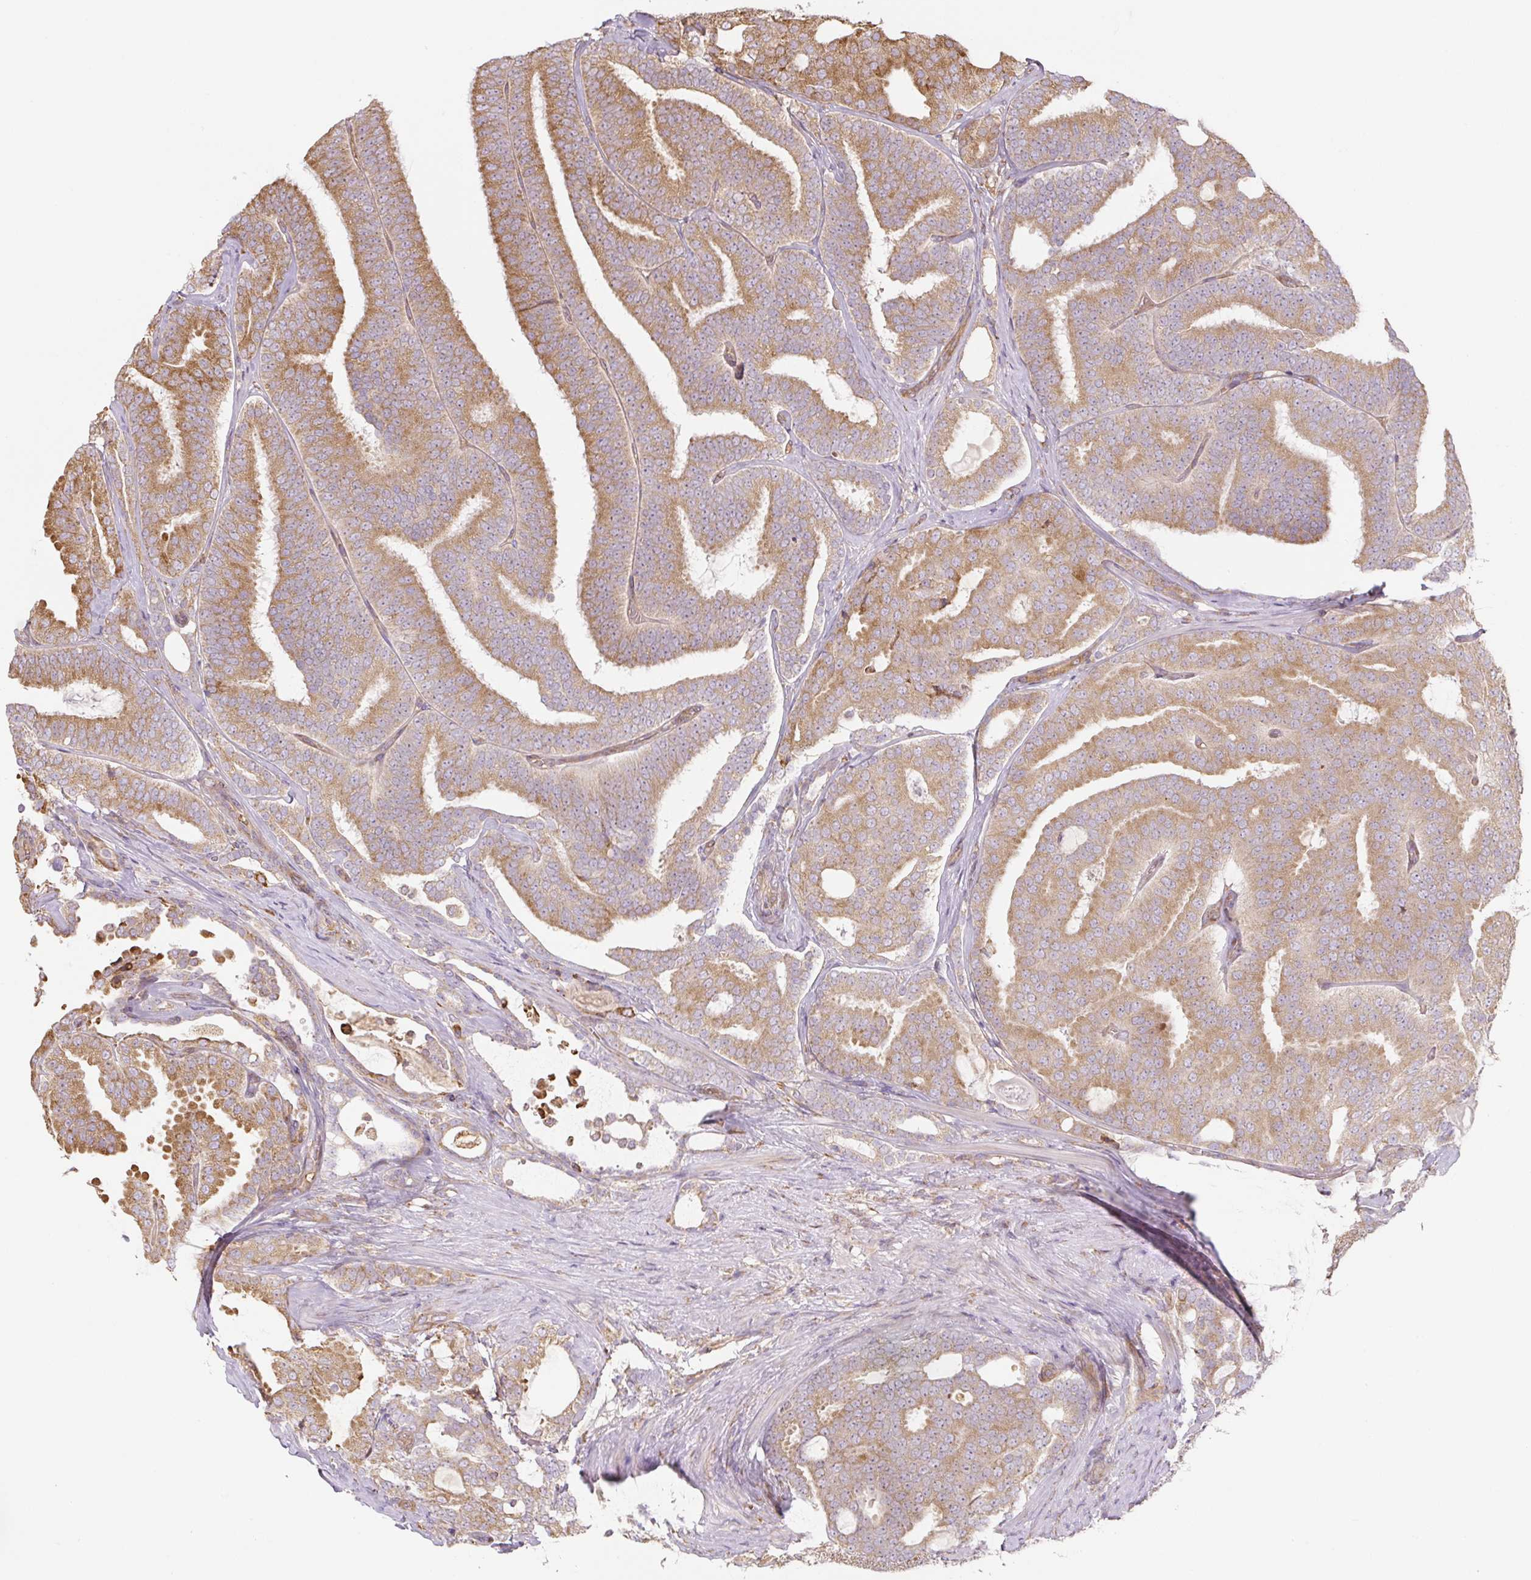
{"staining": {"intensity": "moderate", "quantity": ">75%", "location": "cytoplasmic/membranous"}, "tissue": "prostate cancer", "cell_type": "Tumor cells", "image_type": "cancer", "snomed": [{"axis": "morphology", "description": "Adenocarcinoma, High grade"}, {"axis": "topography", "description": "Prostate"}], "caption": "A histopathology image of human high-grade adenocarcinoma (prostate) stained for a protein shows moderate cytoplasmic/membranous brown staining in tumor cells. Using DAB (3,3'-diaminobenzidine) (brown) and hematoxylin (blue) stains, captured at high magnification using brightfield microscopy.", "gene": "RASA1", "patient": {"sex": "male", "age": 65}}